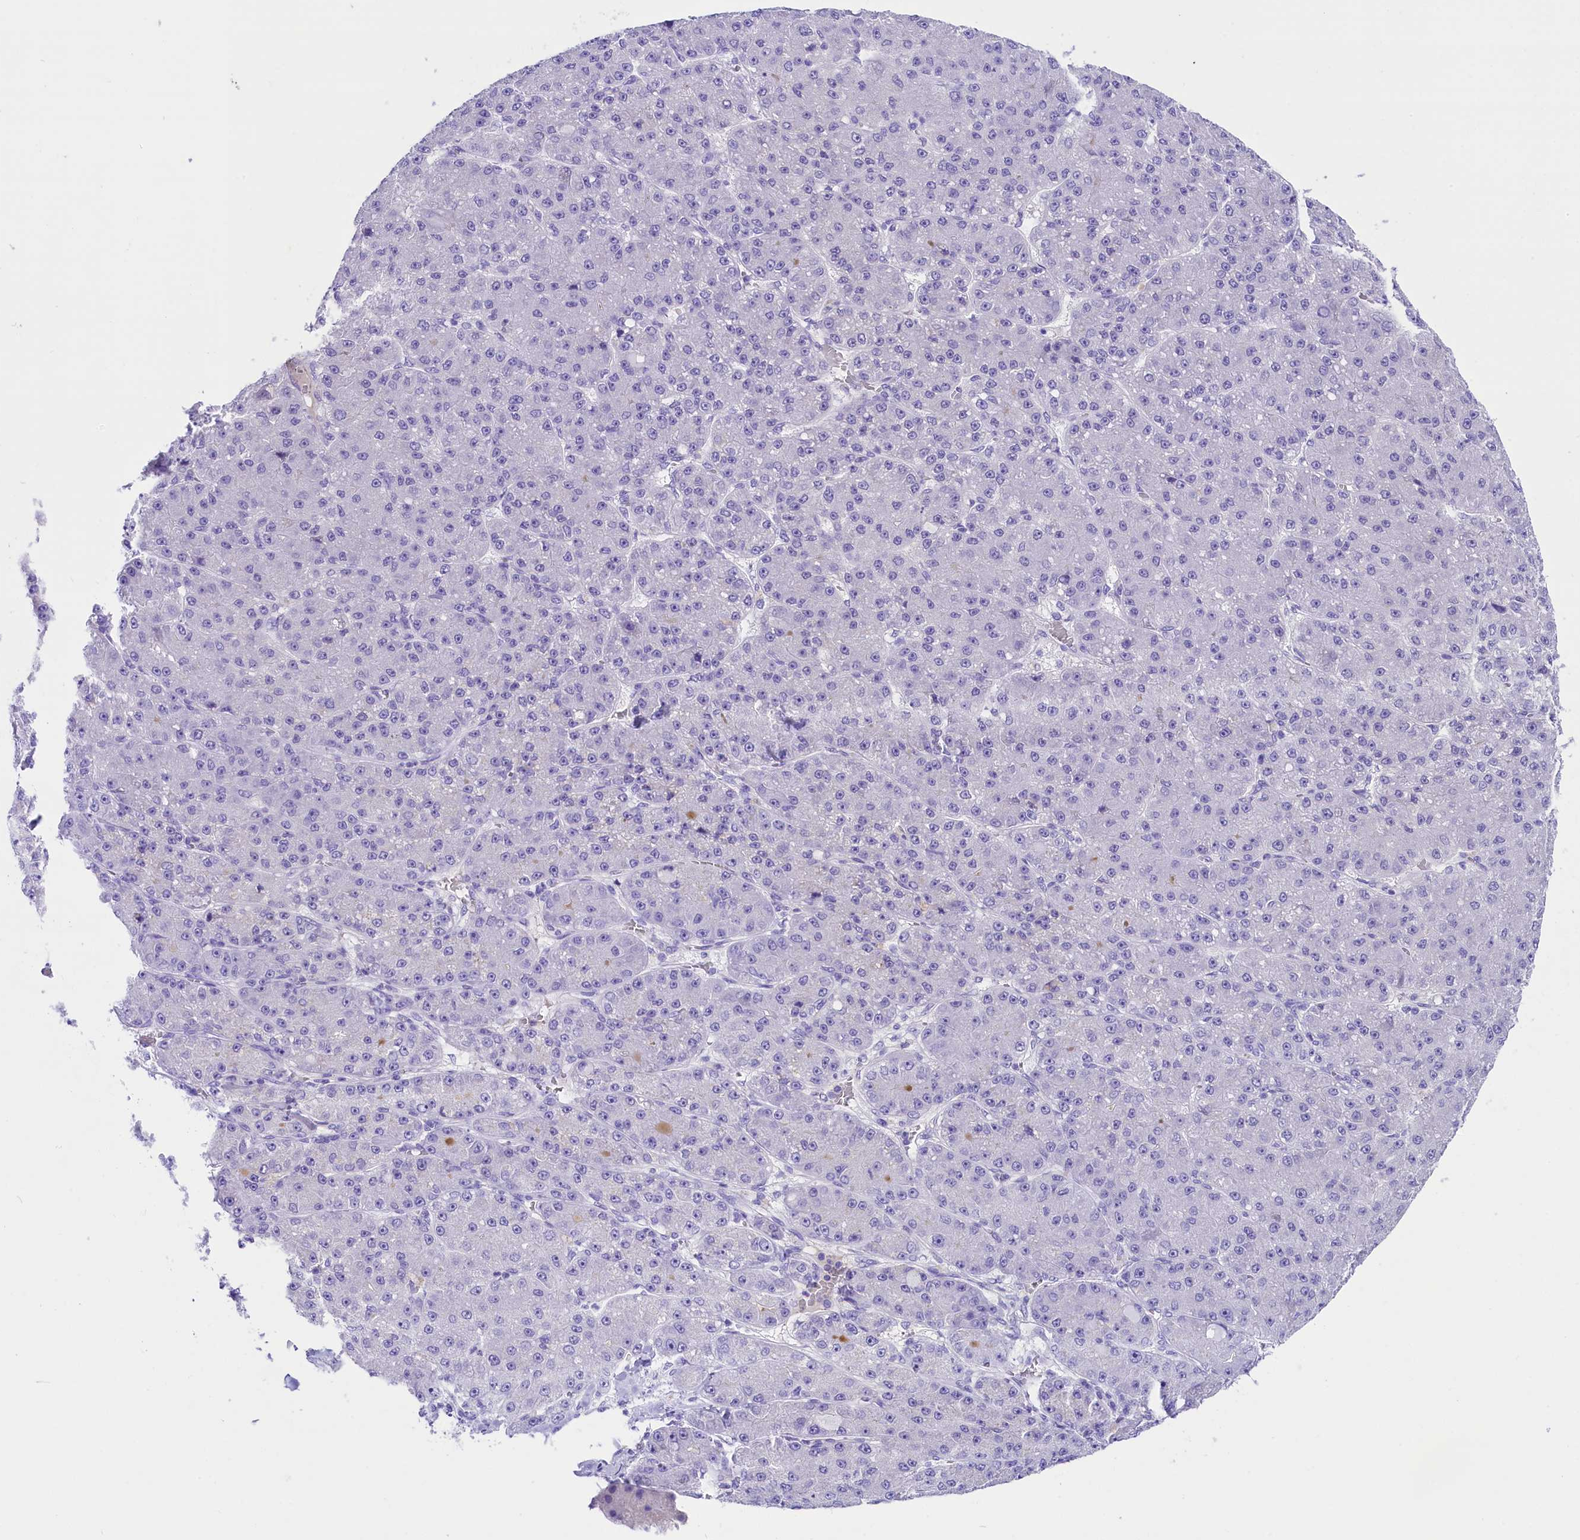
{"staining": {"intensity": "negative", "quantity": "none", "location": "none"}, "tissue": "liver cancer", "cell_type": "Tumor cells", "image_type": "cancer", "snomed": [{"axis": "morphology", "description": "Carcinoma, Hepatocellular, NOS"}, {"axis": "topography", "description": "Liver"}], "caption": "Immunohistochemistry image of human liver cancer stained for a protein (brown), which reveals no staining in tumor cells.", "gene": "SKIDA1", "patient": {"sex": "male", "age": 67}}